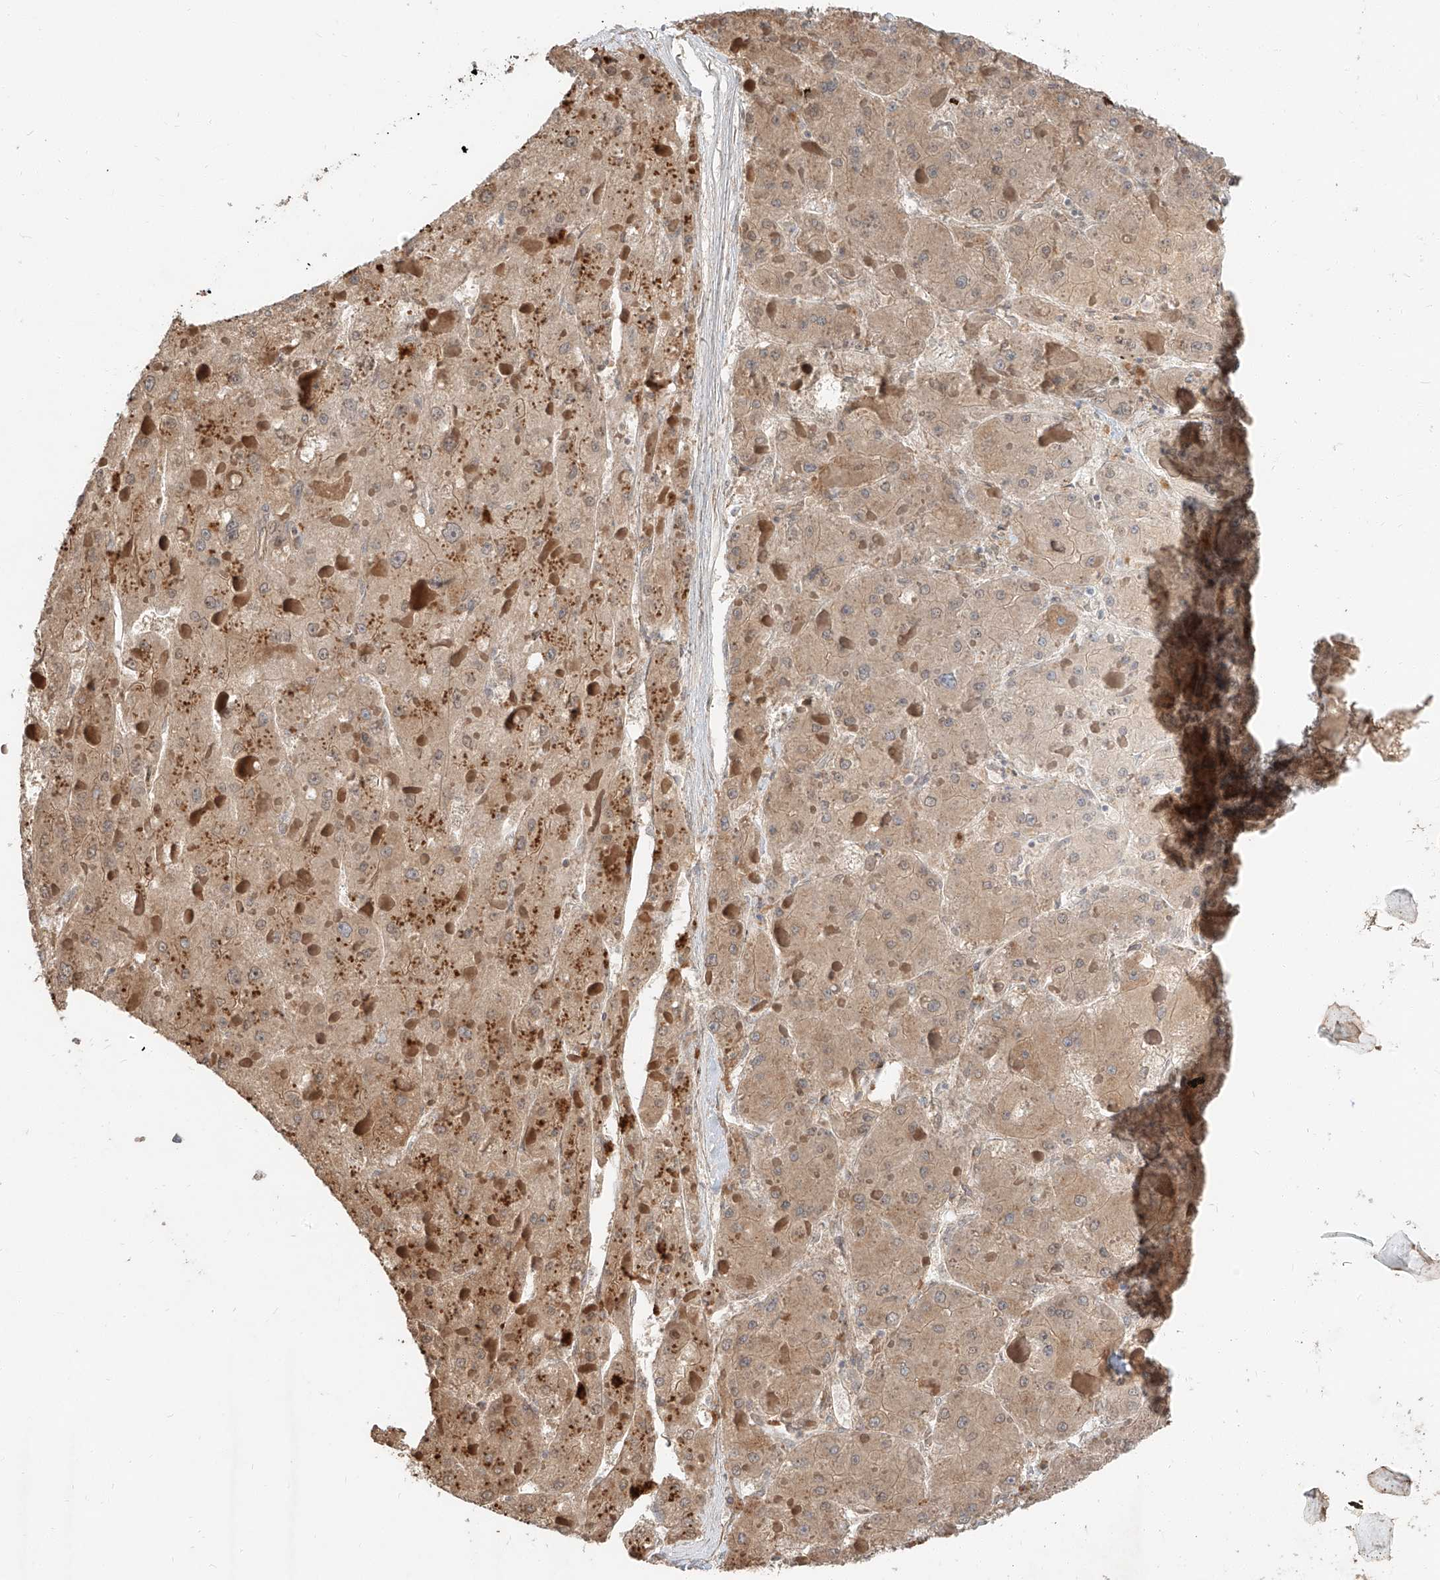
{"staining": {"intensity": "moderate", "quantity": ">75%", "location": "cytoplasmic/membranous"}, "tissue": "liver cancer", "cell_type": "Tumor cells", "image_type": "cancer", "snomed": [{"axis": "morphology", "description": "Carcinoma, Hepatocellular, NOS"}, {"axis": "topography", "description": "Liver"}], "caption": "This is a histology image of immunohistochemistry (IHC) staining of hepatocellular carcinoma (liver), which shows moderate staining in the cytoplasmic/membranous of tumor cells.", "gene": "STX19", "patient": {"sex": "female", "age": 73}}